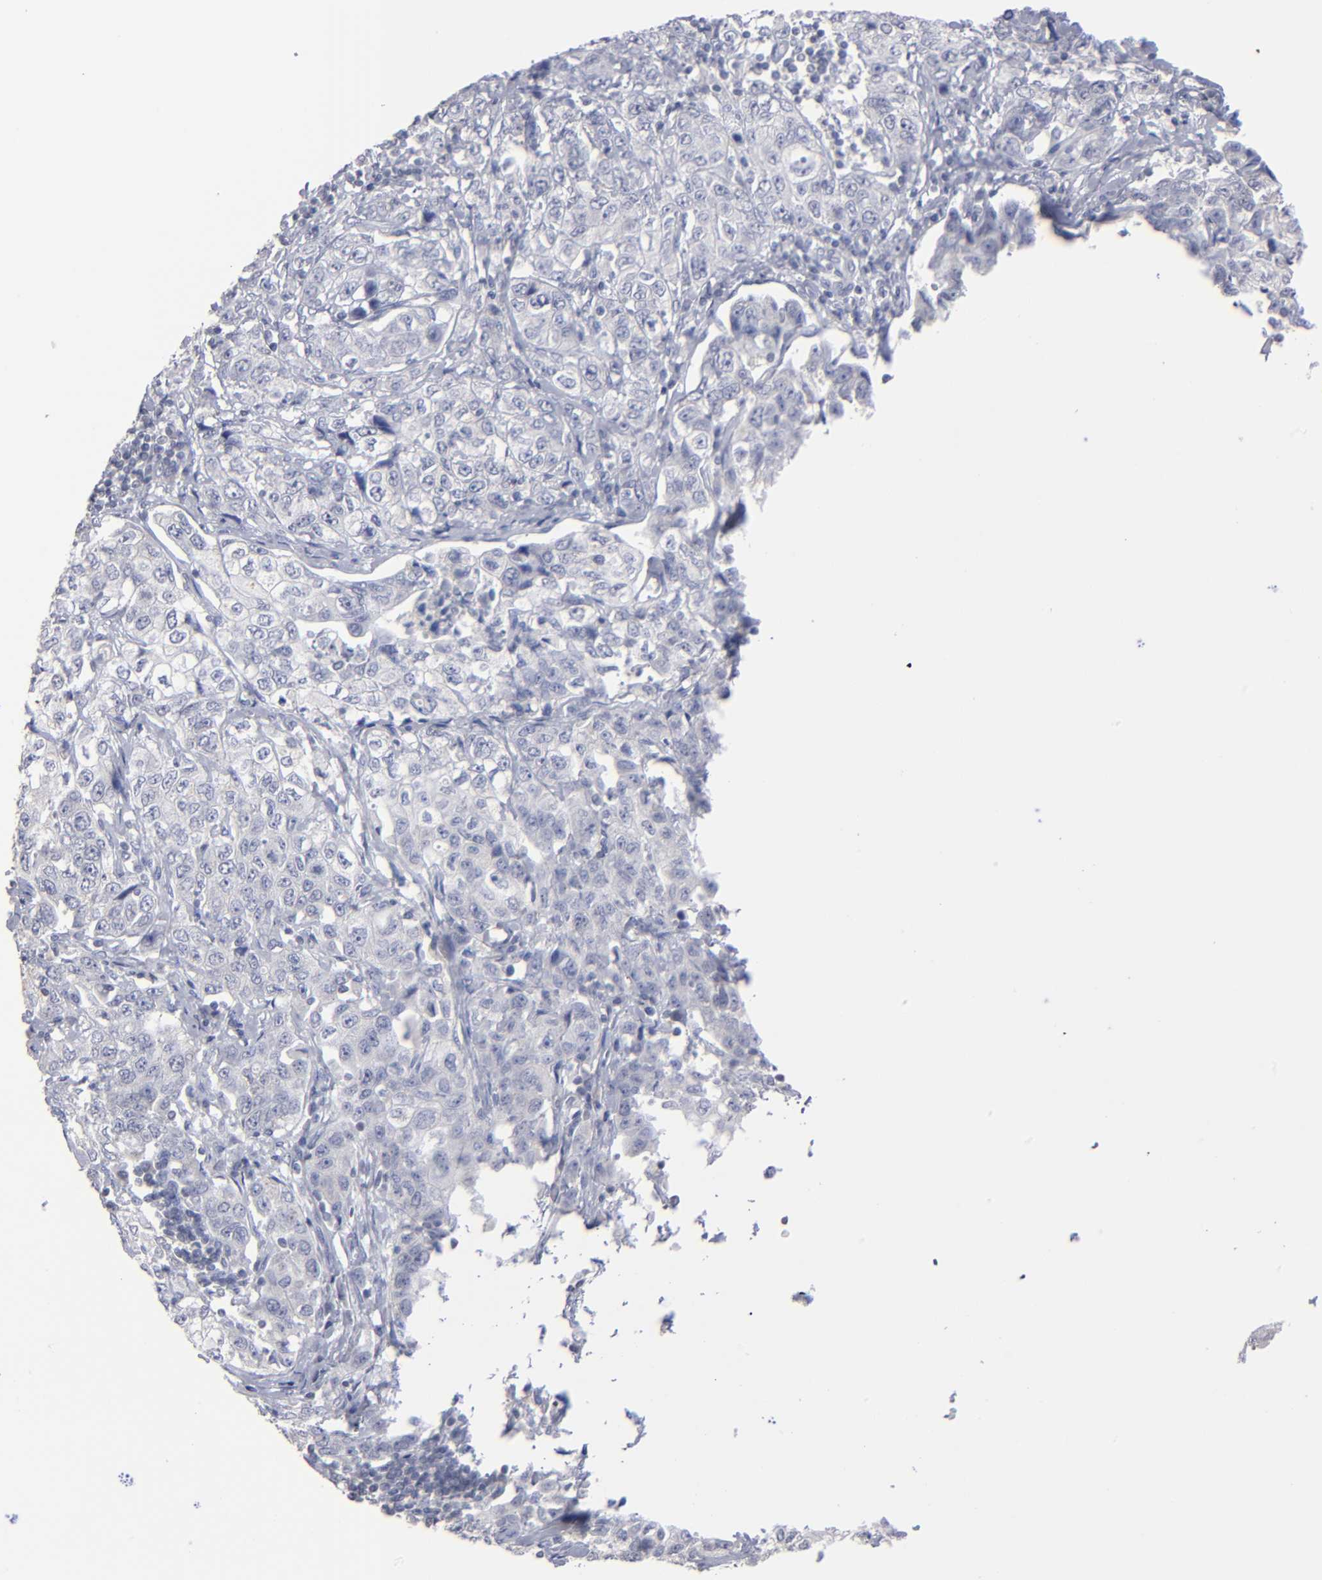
{"staining": {"intensity": "negative", "quantity": "none", "location": "none"}, "tissue": "stomach cancer", "cell_type": "Tumor cells", "image_type": "cancer", "snomed": [{"axis": "morphology", "description": "Adenocarcinoma, NOS"}, {"axis": "topography", "description": "Stomach"}], "caption": "IHC of human stomach adenocarcinoma demonstrates no staining in tumor cells.", "gene": "RPH3A", "patient": {"sex": "male", "age": 48}}